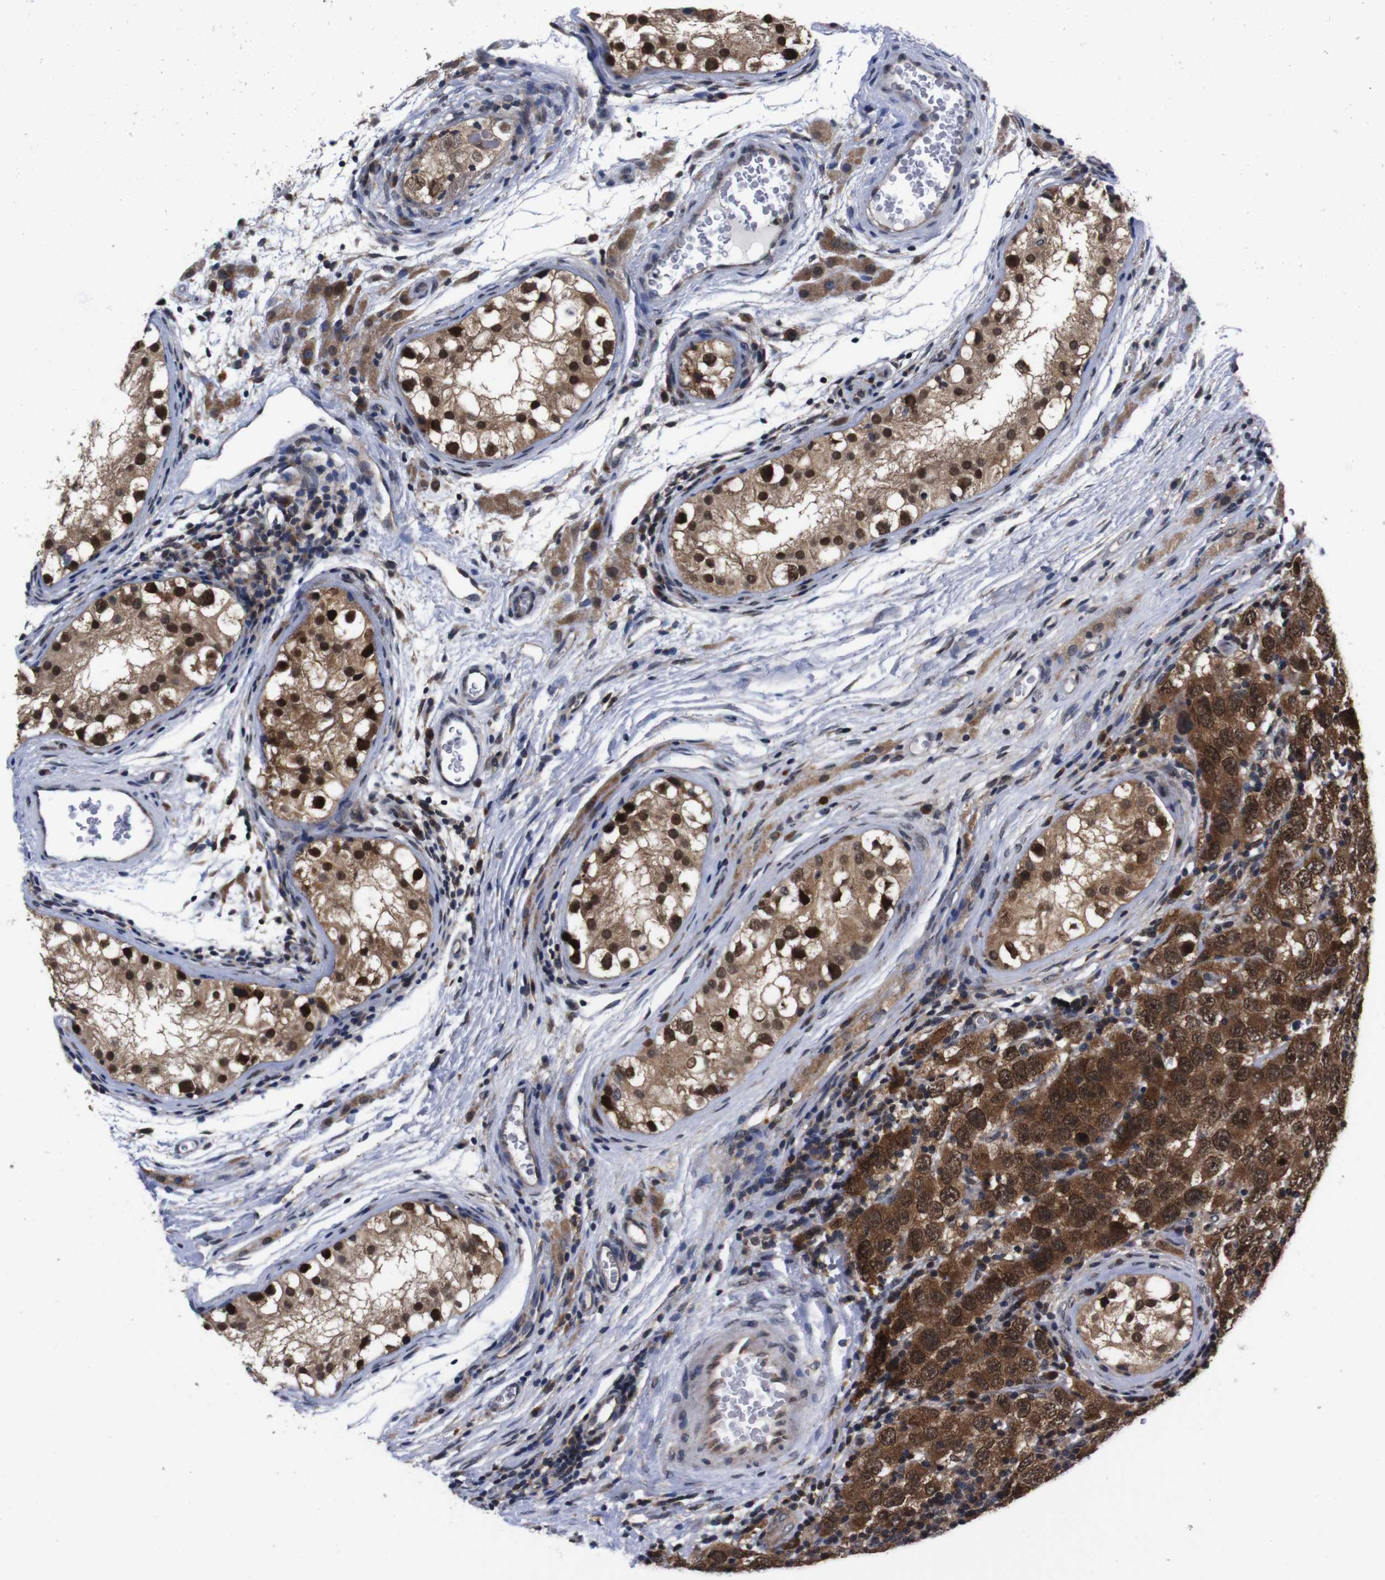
{"staining": {"intensity": "strong", "quantity": ">75%", "location": "cytoplasmic/membranous,nuclear"}, "tissue": "testis cancer", "cell_type": "Tumor cells", "image_type": "cancer", "snomed": [{"axis": "morphology", "description": "Carcinoma, Embryonal, NOS"}, {"axis": "topography", "description": "Testis"}], "caption": "Immunohistochemical staining of testis cancer (embryonal carcinoma) reveals strong cytoplasmic/membranous and nuclear protein positivity in about >75% of tumor cells.", "gene": "UBQLN2", "patient": {"sex": "male", "age": 21}}